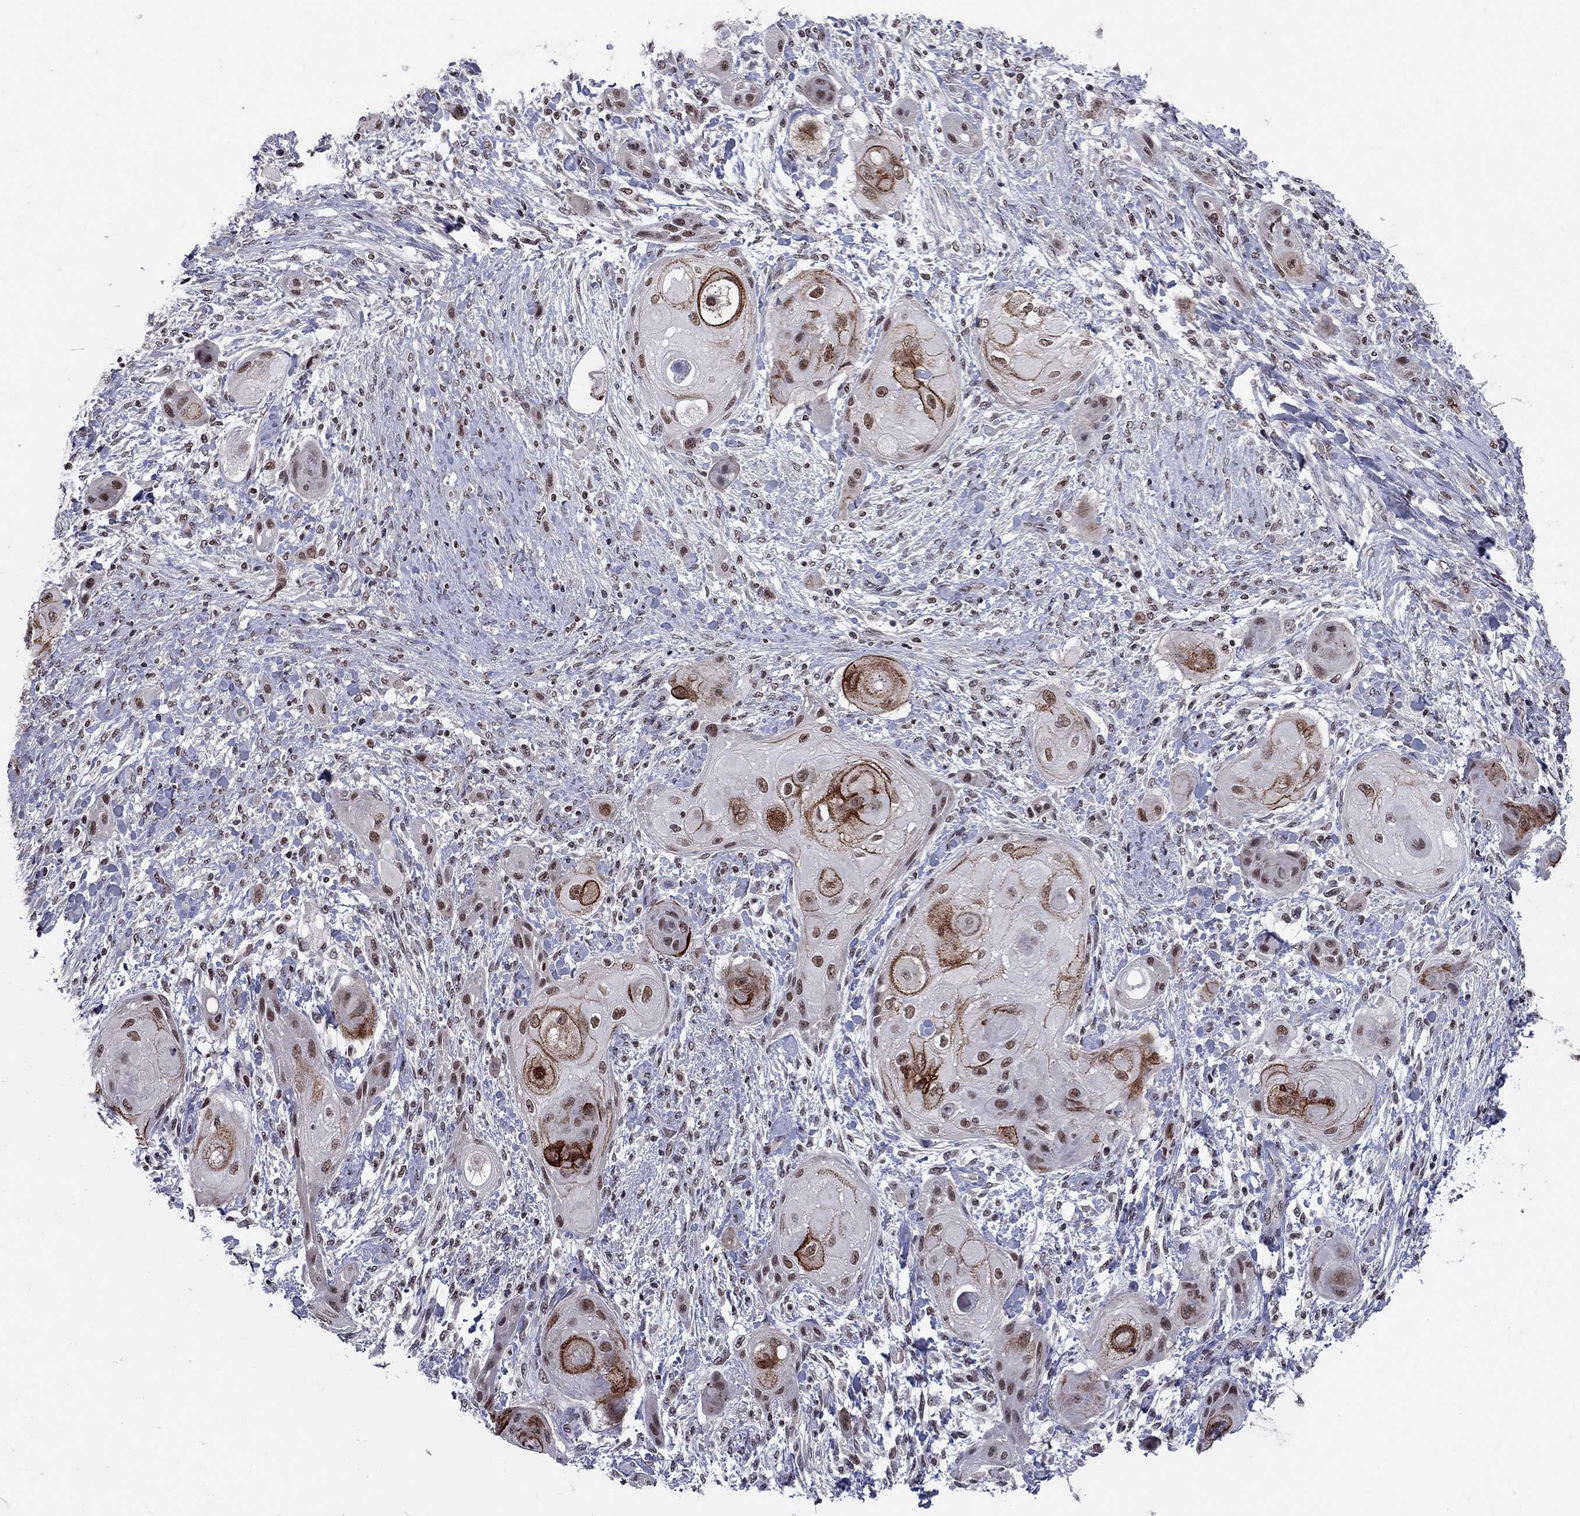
{"staining": {"intensity": "strong", "quantity": "<25%", "location": "cytoplasmic/membranous"}, "tissue": "skin cancer", "cell_type": "Tumor cells", "image_type": "cancer", "snomed": [{"axis": "morphology", "description": "Squamous cell carcinoma, NOS"}, {"axis": "topography", "description": "Skin"}], "caption": "Skin cancer stained with a brown dye shows strong cytoplasmic/membranous positive positivity in about <25% of tumor cells.", "gene": "TAF9", "patient": {"sex": "male", "age": 62}}